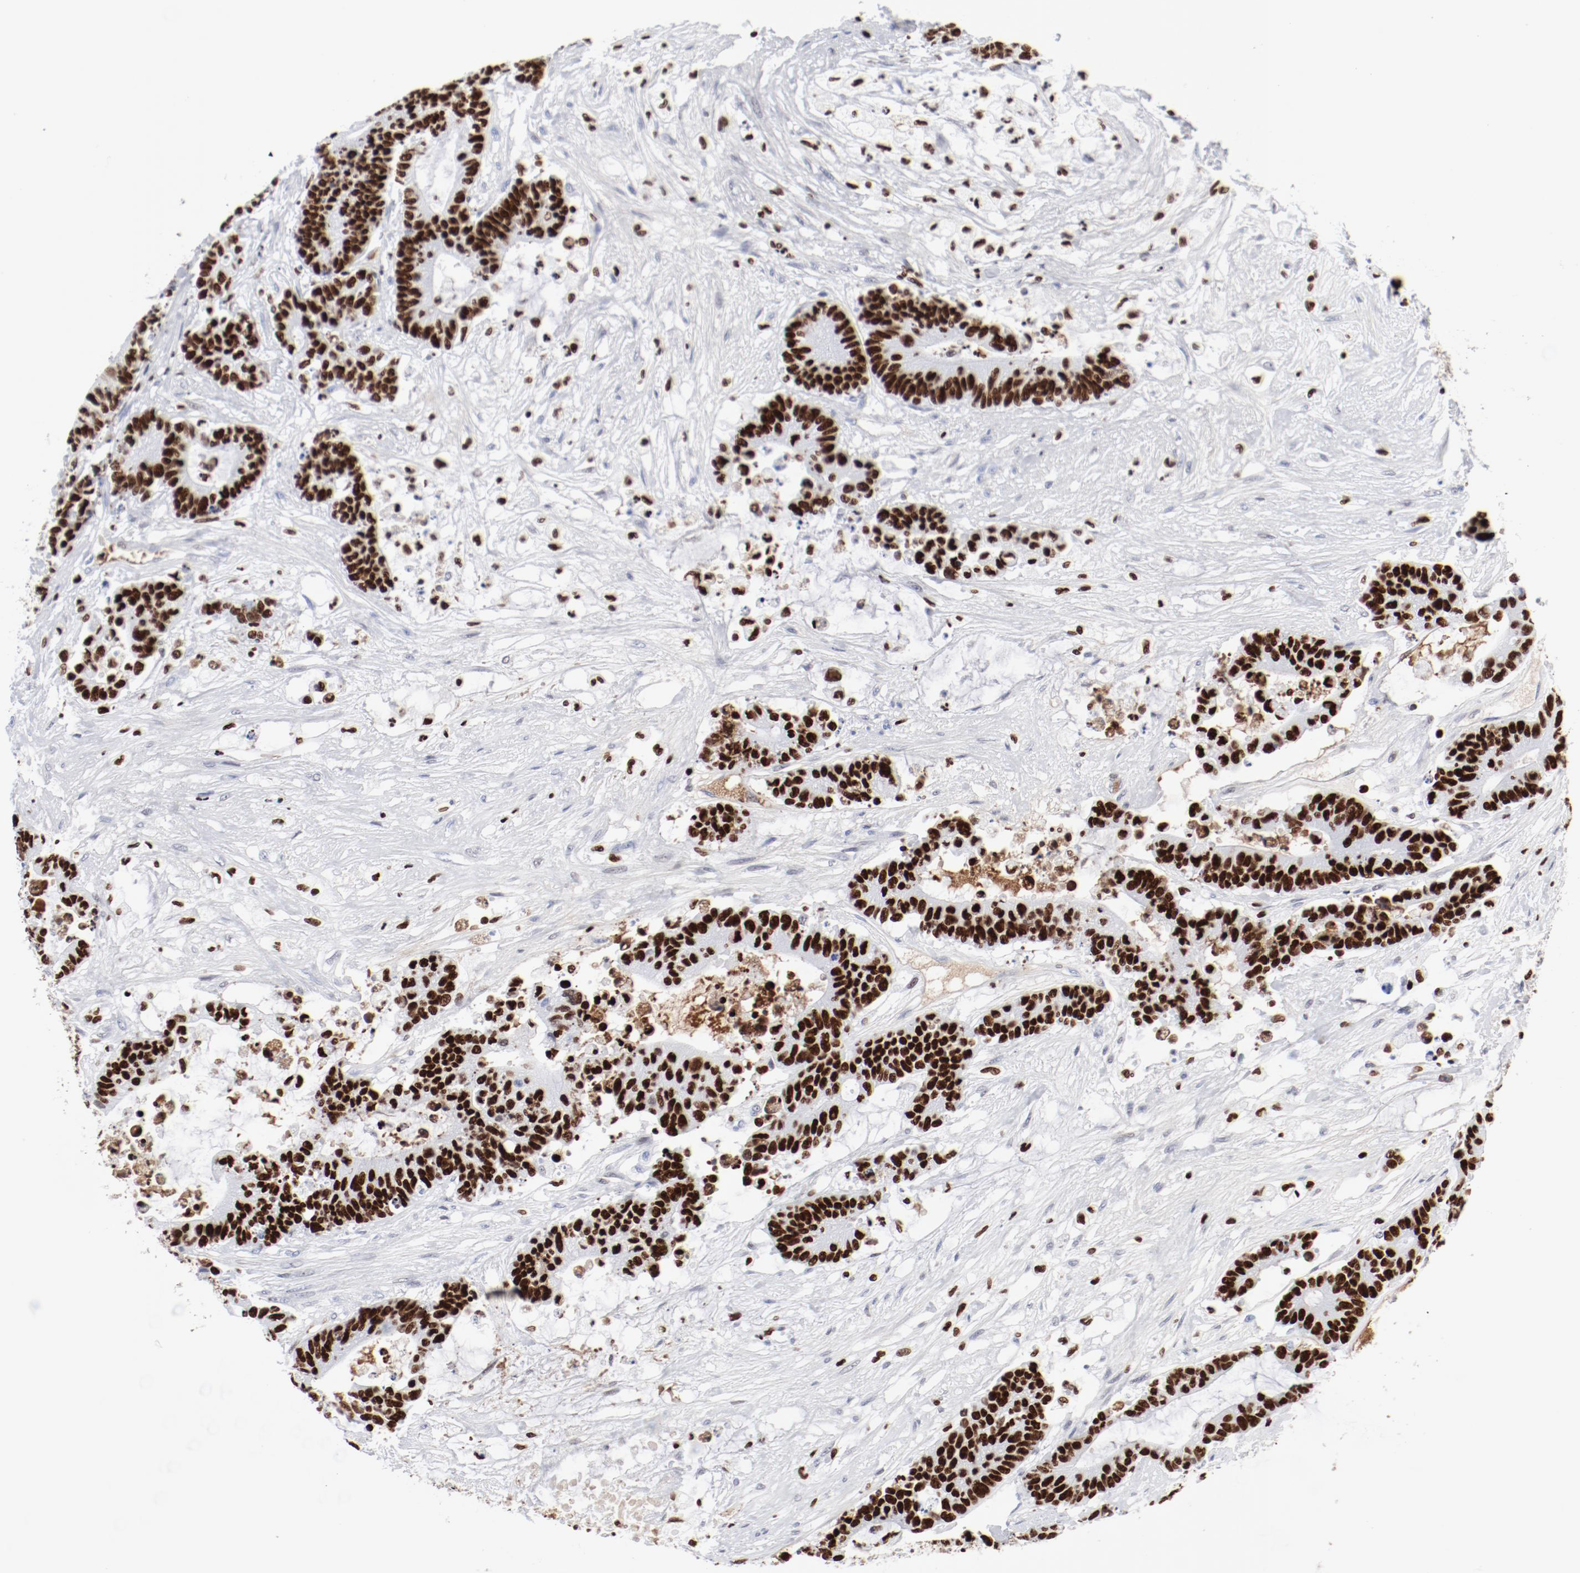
{"staining": {"intensity": "strong", "quantity": ">75%", "location": "nuclear"}, "tissue": "colorectal cancer", "cell_type": "Tumor cells", "image_type": "cancer", "snomed": [{"axis": "morphology", "description": "Adenocarcinoma, NOS"}, {"axis": "topography", "description": "Colon"}], "caption": "IHC staining of colorectal cancer, which shows high levels of strong nuclear positivity in about >75% of tumor cells indicating strong nuclear protein positivity. The staining was performed using DAB (brown) for protein detection and nuclei were counterstained in hematoxylin (blue).", "gene": "SMARCC2", "patient": {"sex": "female", "age": 84}}